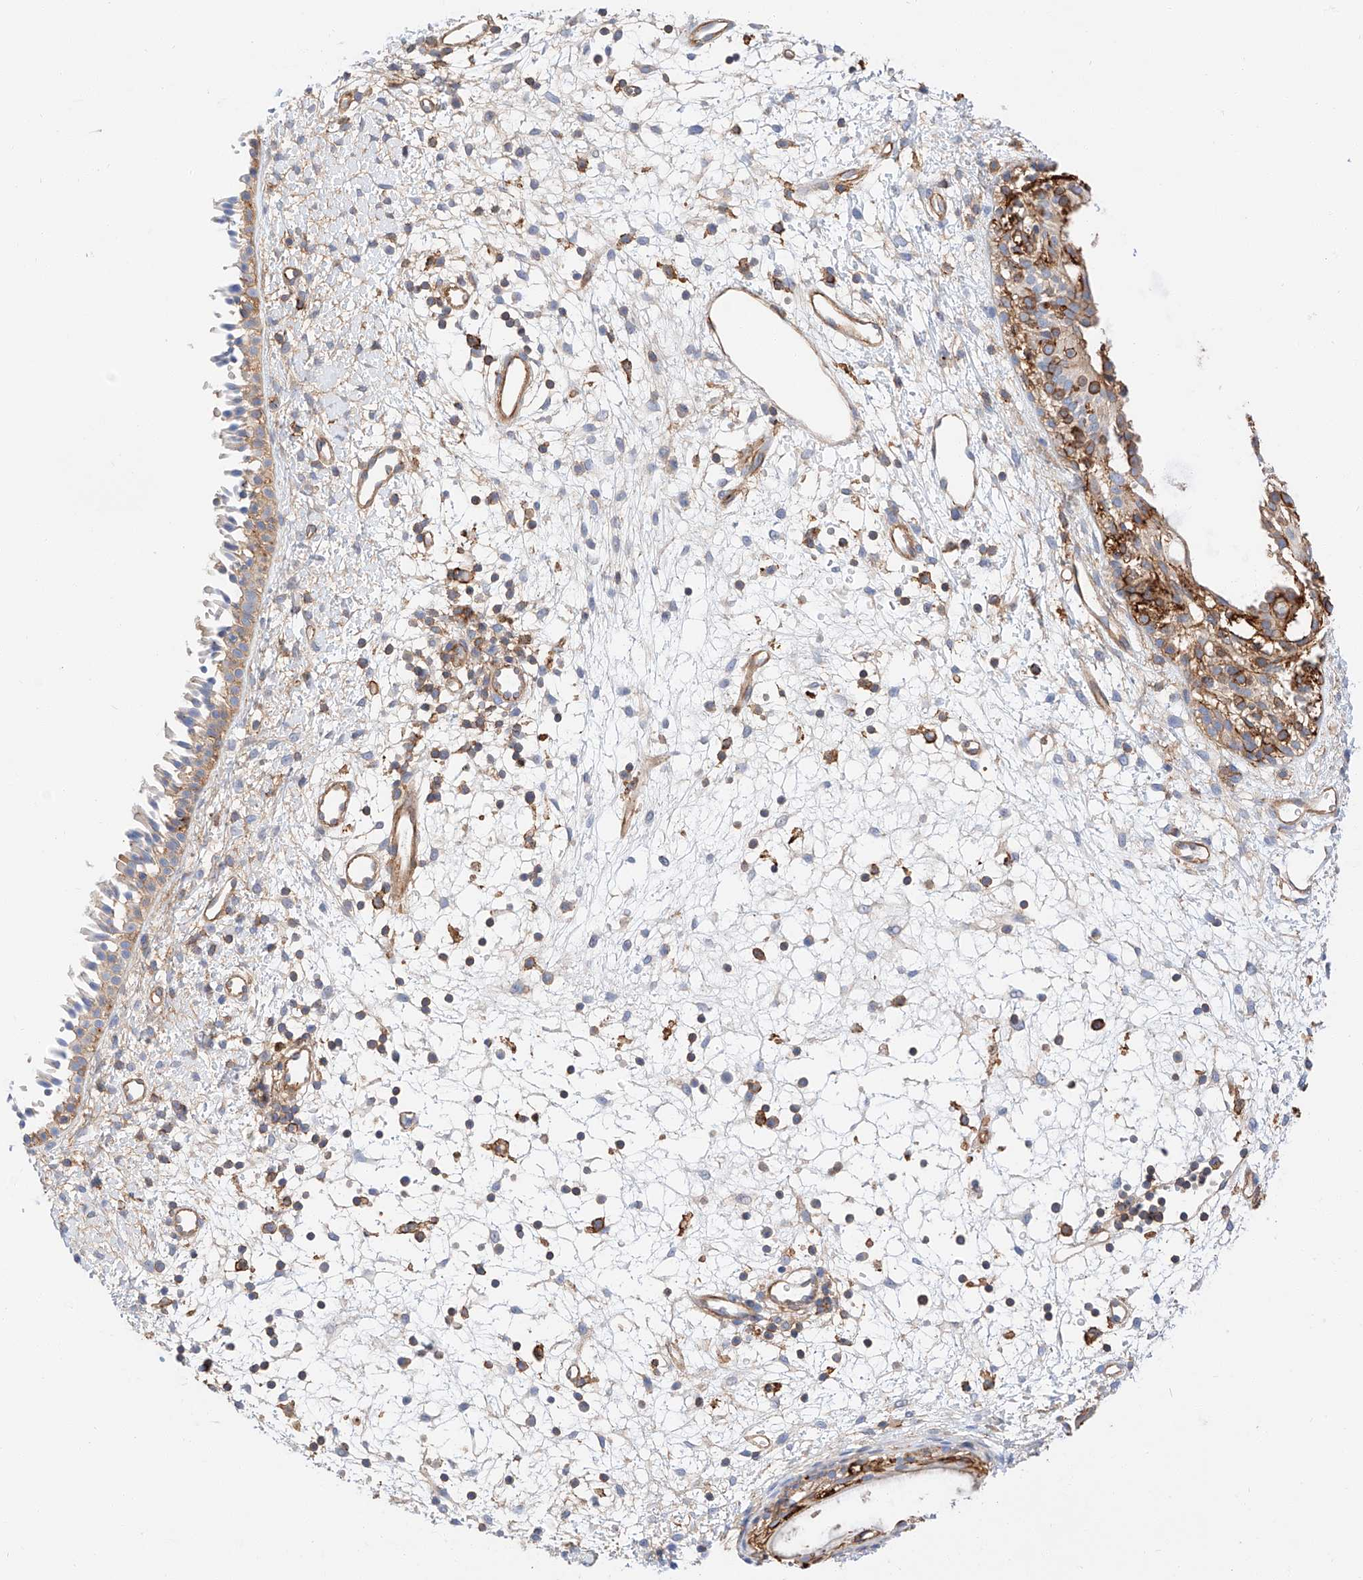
{"staining": {"intensity": "moderate", "quantity": ">75%", "location": "cytoplasmic/membranous"}, "tissue": "nasopharynx", "cell_type": "Respiratory epithelial cells", "image_type": "normal", "snomed": [{"axis": "morphology", "description": "Normal tissue, NOS"}, {"axis": "topography", "description": "Nasopharynx"}], "caption": "Immunohistochemistry (DAB) staining of unremarkable human nasopharynx reveals moderate cytoplasmic/membranous protein staining in approximately >75% of respiratory epithelial cells. (brown staining indicates protein expression, while blue staining denotes nuclei).", "gene": "ENSG00000259132", "patient": {"sex": "male", "age": 22}}